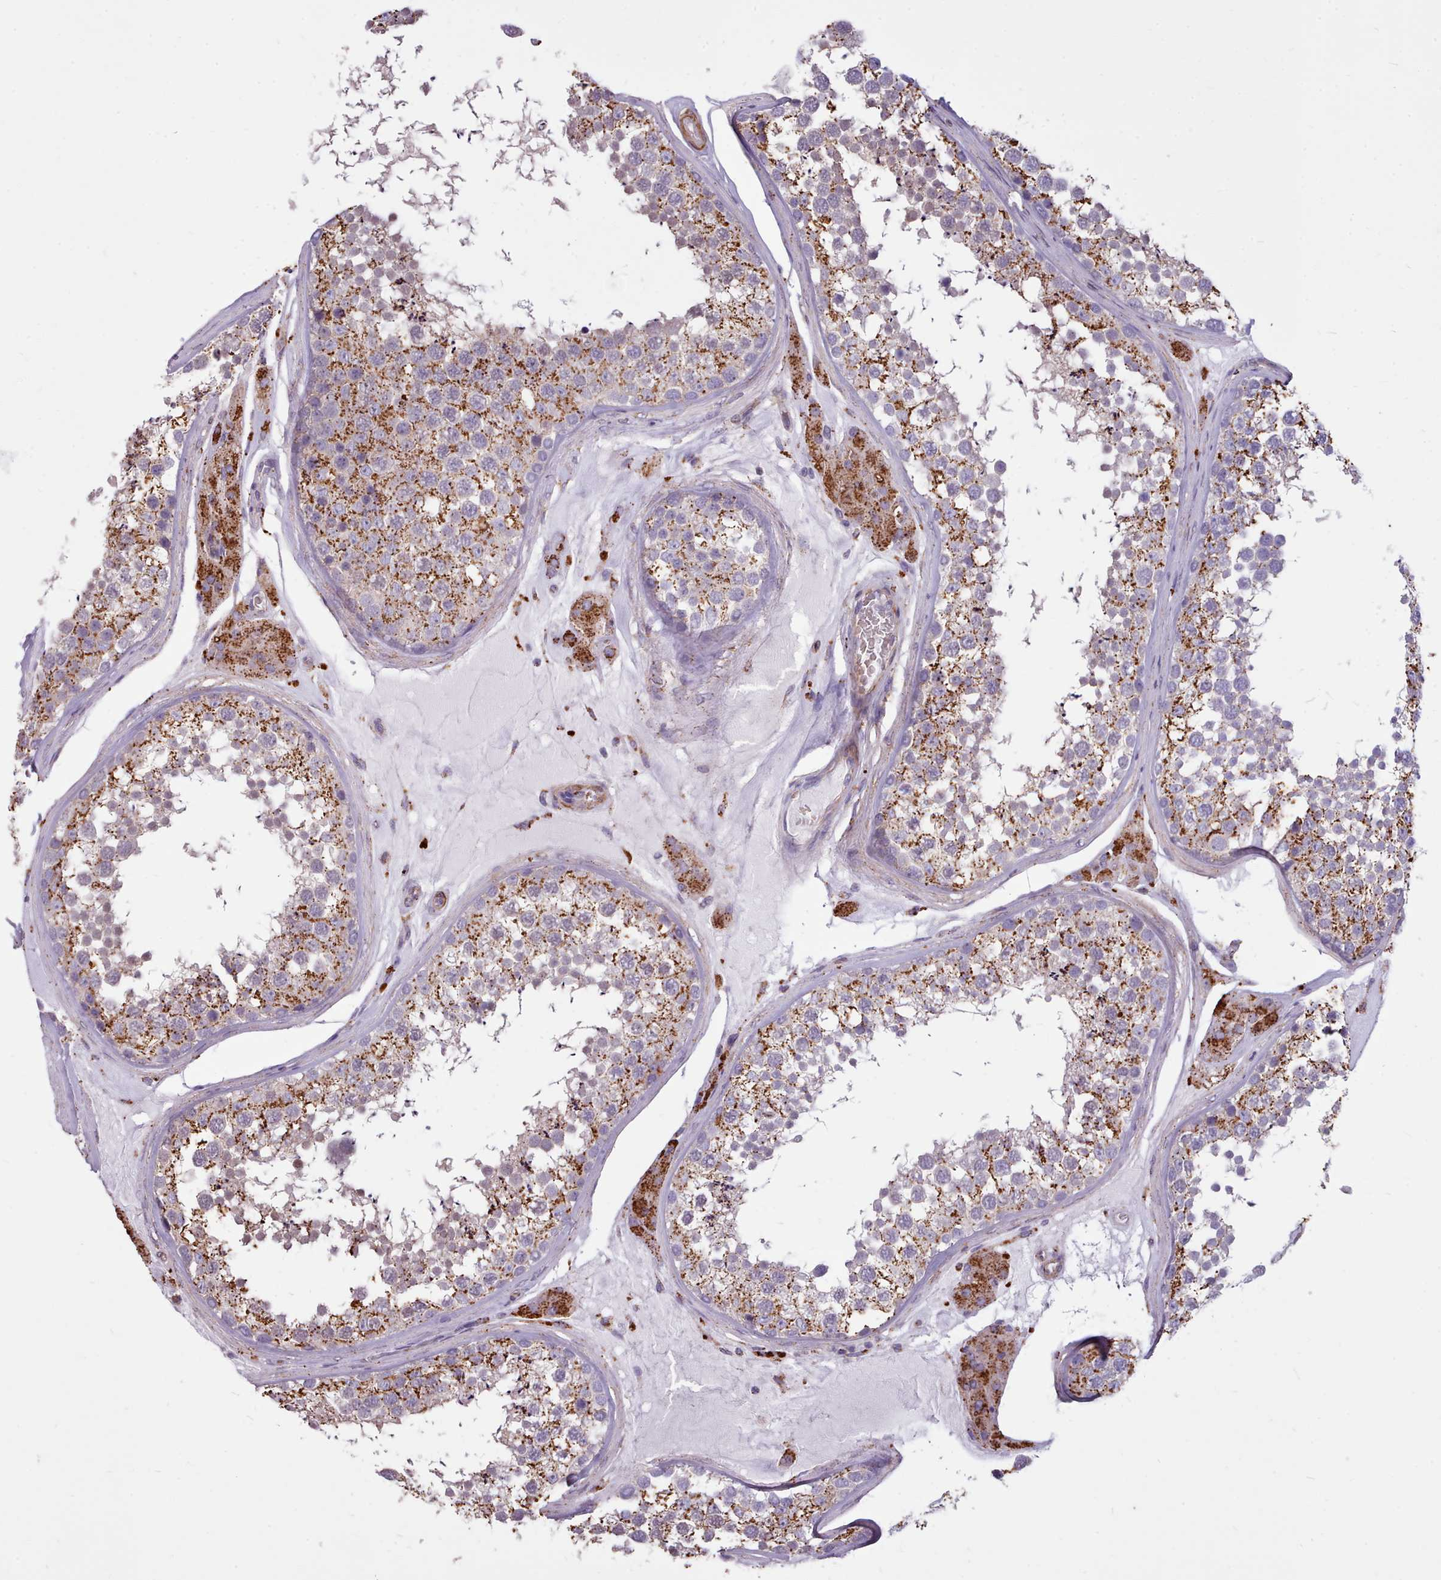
{"staining": {"intensity": "moderate", "quantity": ">75%", "location": "cytoplasmic/membranous"}, "tissue": "testis", "cell_type": "Cells in seminiferous ducts", "image_type": "normal", "snomed": [{"axis": "morphology", "description": "Normal tissue, NOS"}, {"axis": "topography", "description": "Testis"}], "caption": "Immunohistochemical staining of unremarkable testis shows moderate cytoplasmic/membranous protein staining in approximately >75% of cells in seminiferous ducts.", "gene": "PACSIN3", "patient": {"sex": "male", "age": 46}}